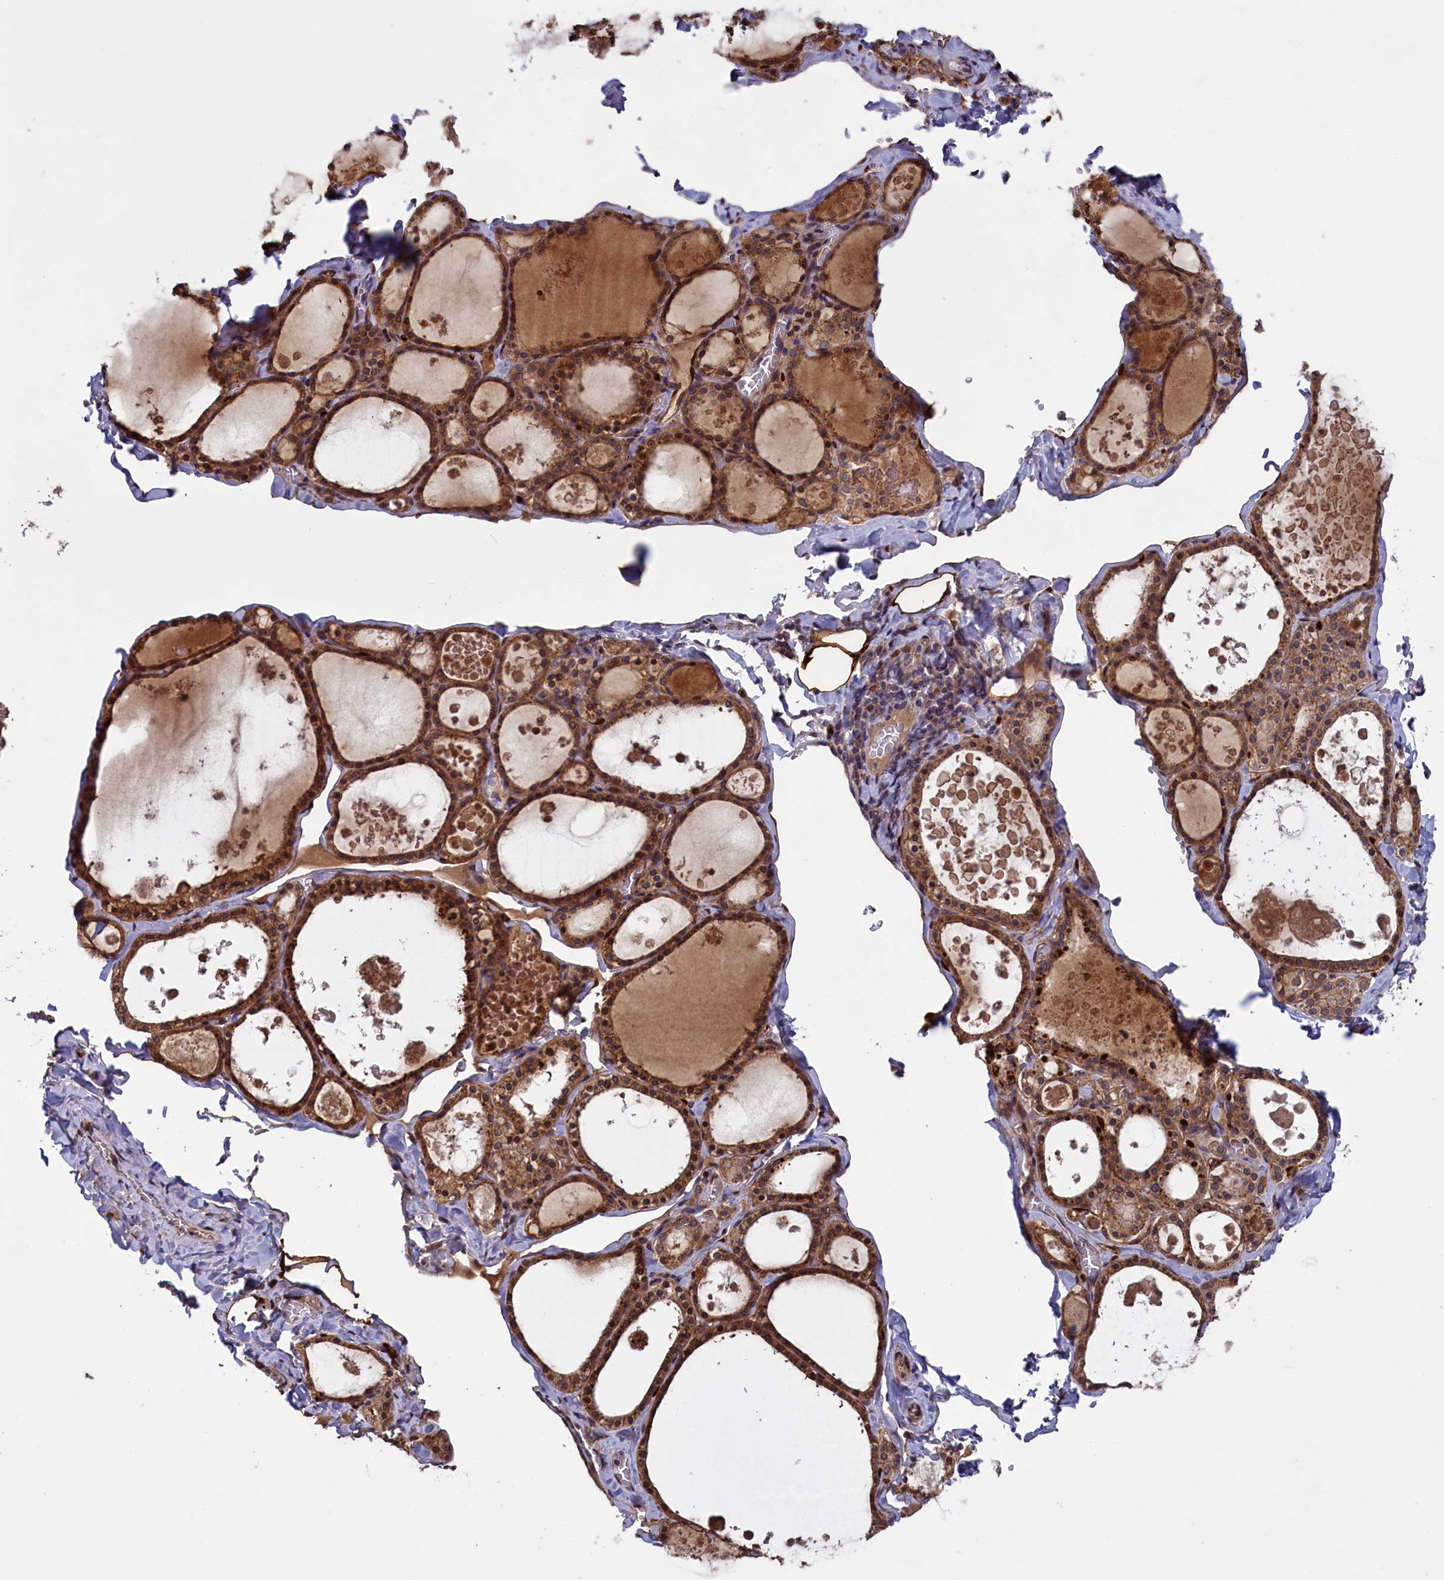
{"staining": {"intensity": "strong", "quantity": ">75%", "location": "cytoplasmic/membranous"}, "tissue": "thyroid gland", "cell_type": "Glandular cells", "image_type": "normal", "snomed": [{"axis": "morphology", "description": "Normal tissue, NOS"}, {"axis": "topography", "description": "Thyroid gland"}], "caption": "Immunohistochemical staining of benign human thyroid gland exhibits >75% levels of strong cytoplasmic/membranous protein positivity in about >75% of glandular cells. The staining was performed using DAB (3,3'-diaminobenzidine), with brown indicating positive protein expression. Nuclei are stained blue with hematoxylin.", "gene": "DENND1B", "patient": {"sex": "male", "age": 56}}